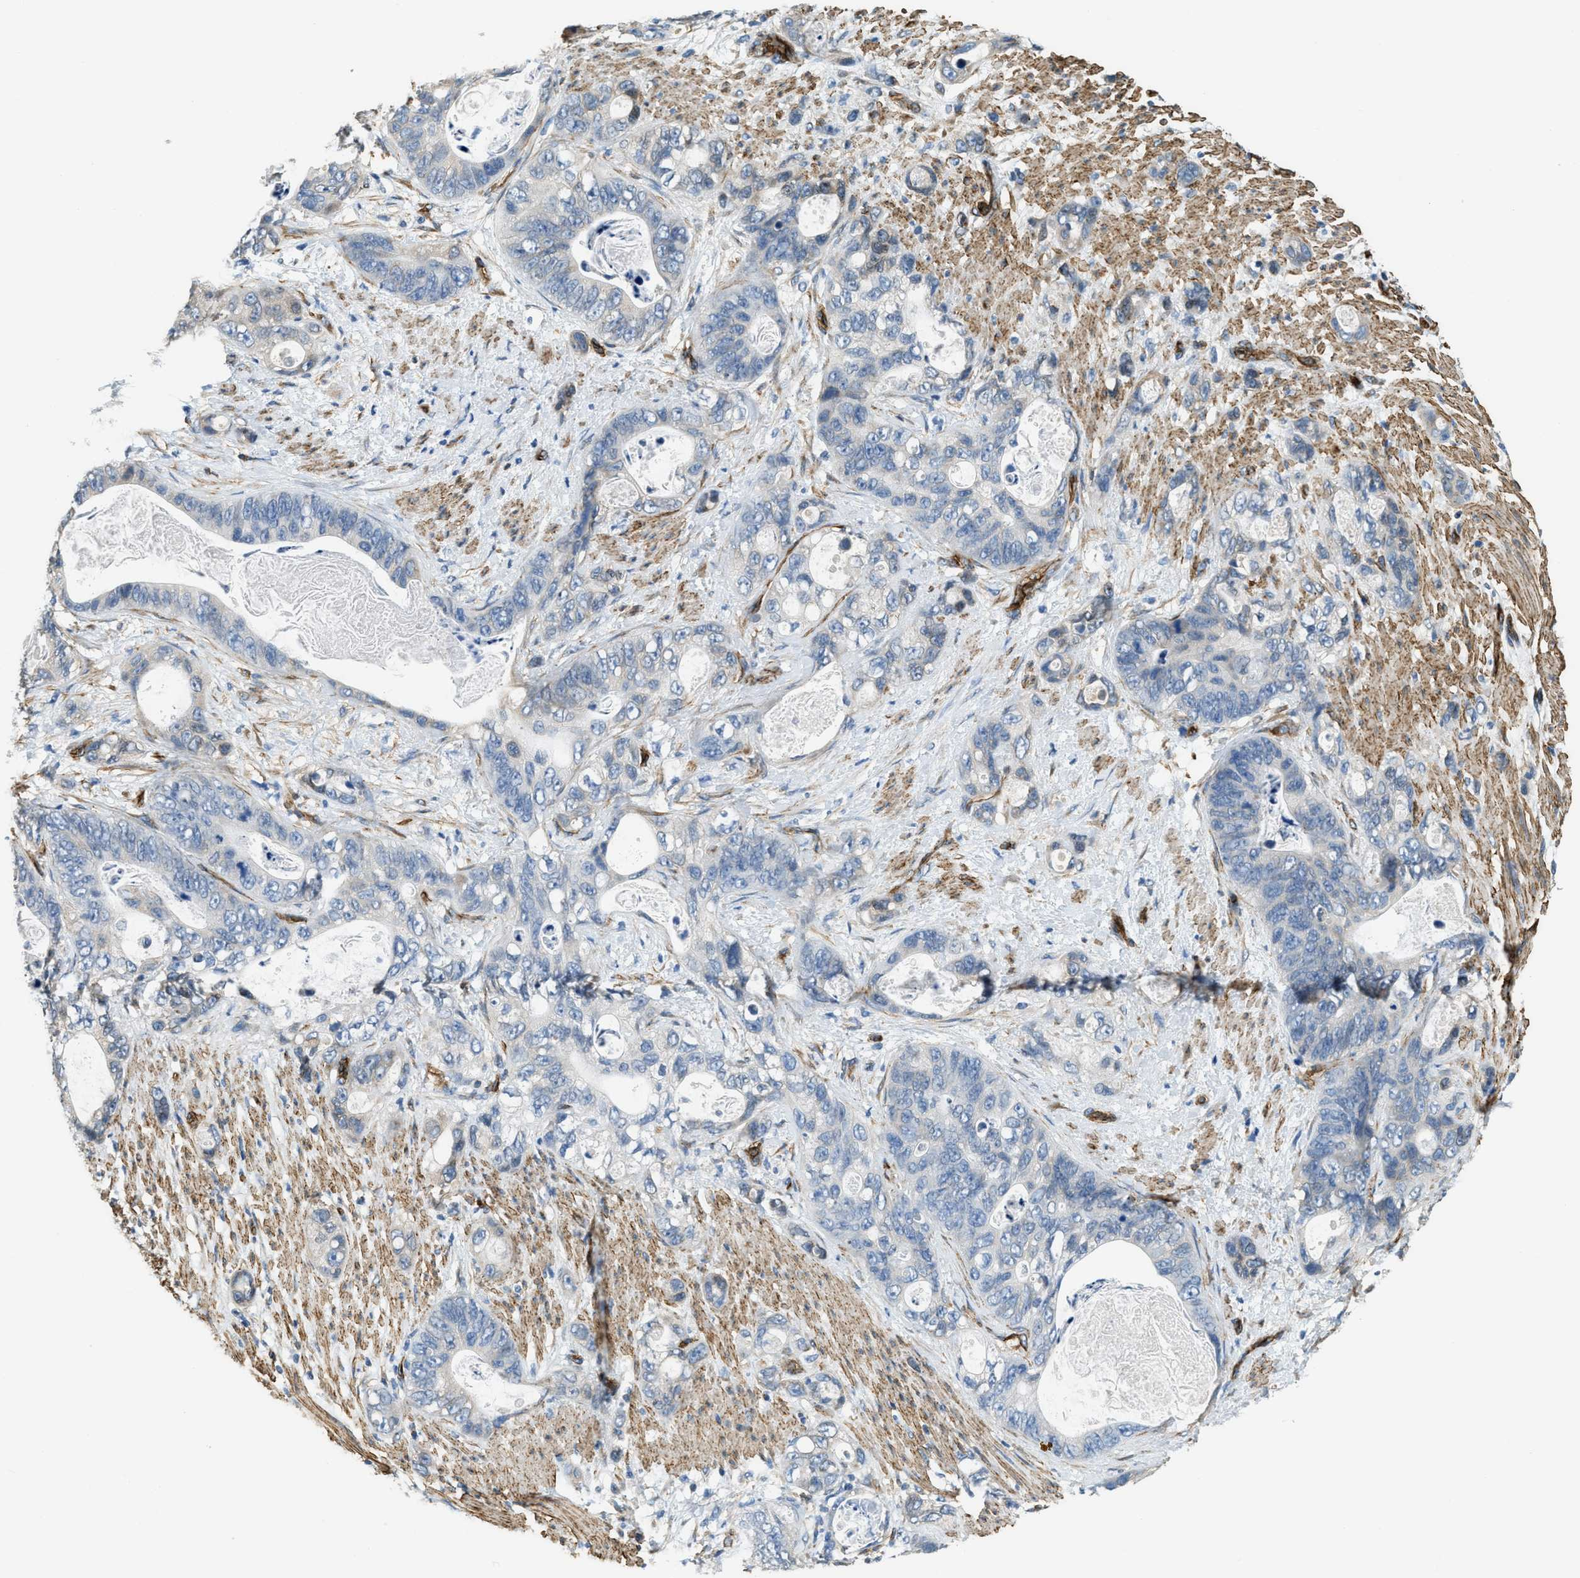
{"staining": {"intensity": "negative", "quantity": "none", "location": "none"}, "tissue": "stomach cancer", "cell_type": "Tumor cells", "image_type": "cancer", "snomed": [{"axis": "morphology", "description": "Normal tissue, NOS"}, {"axis": "morphology", "description": "Adenocarcinoma, NOS"}, {"axis": "topography", "description": "Stomach"}], "caption": "Immunohistochemical staining of adenocarcinoma (stomach) shows no significant positivity in tumor cells.", "gene": "TMEM43", "patient": {"sex": "female", "age": 89}}